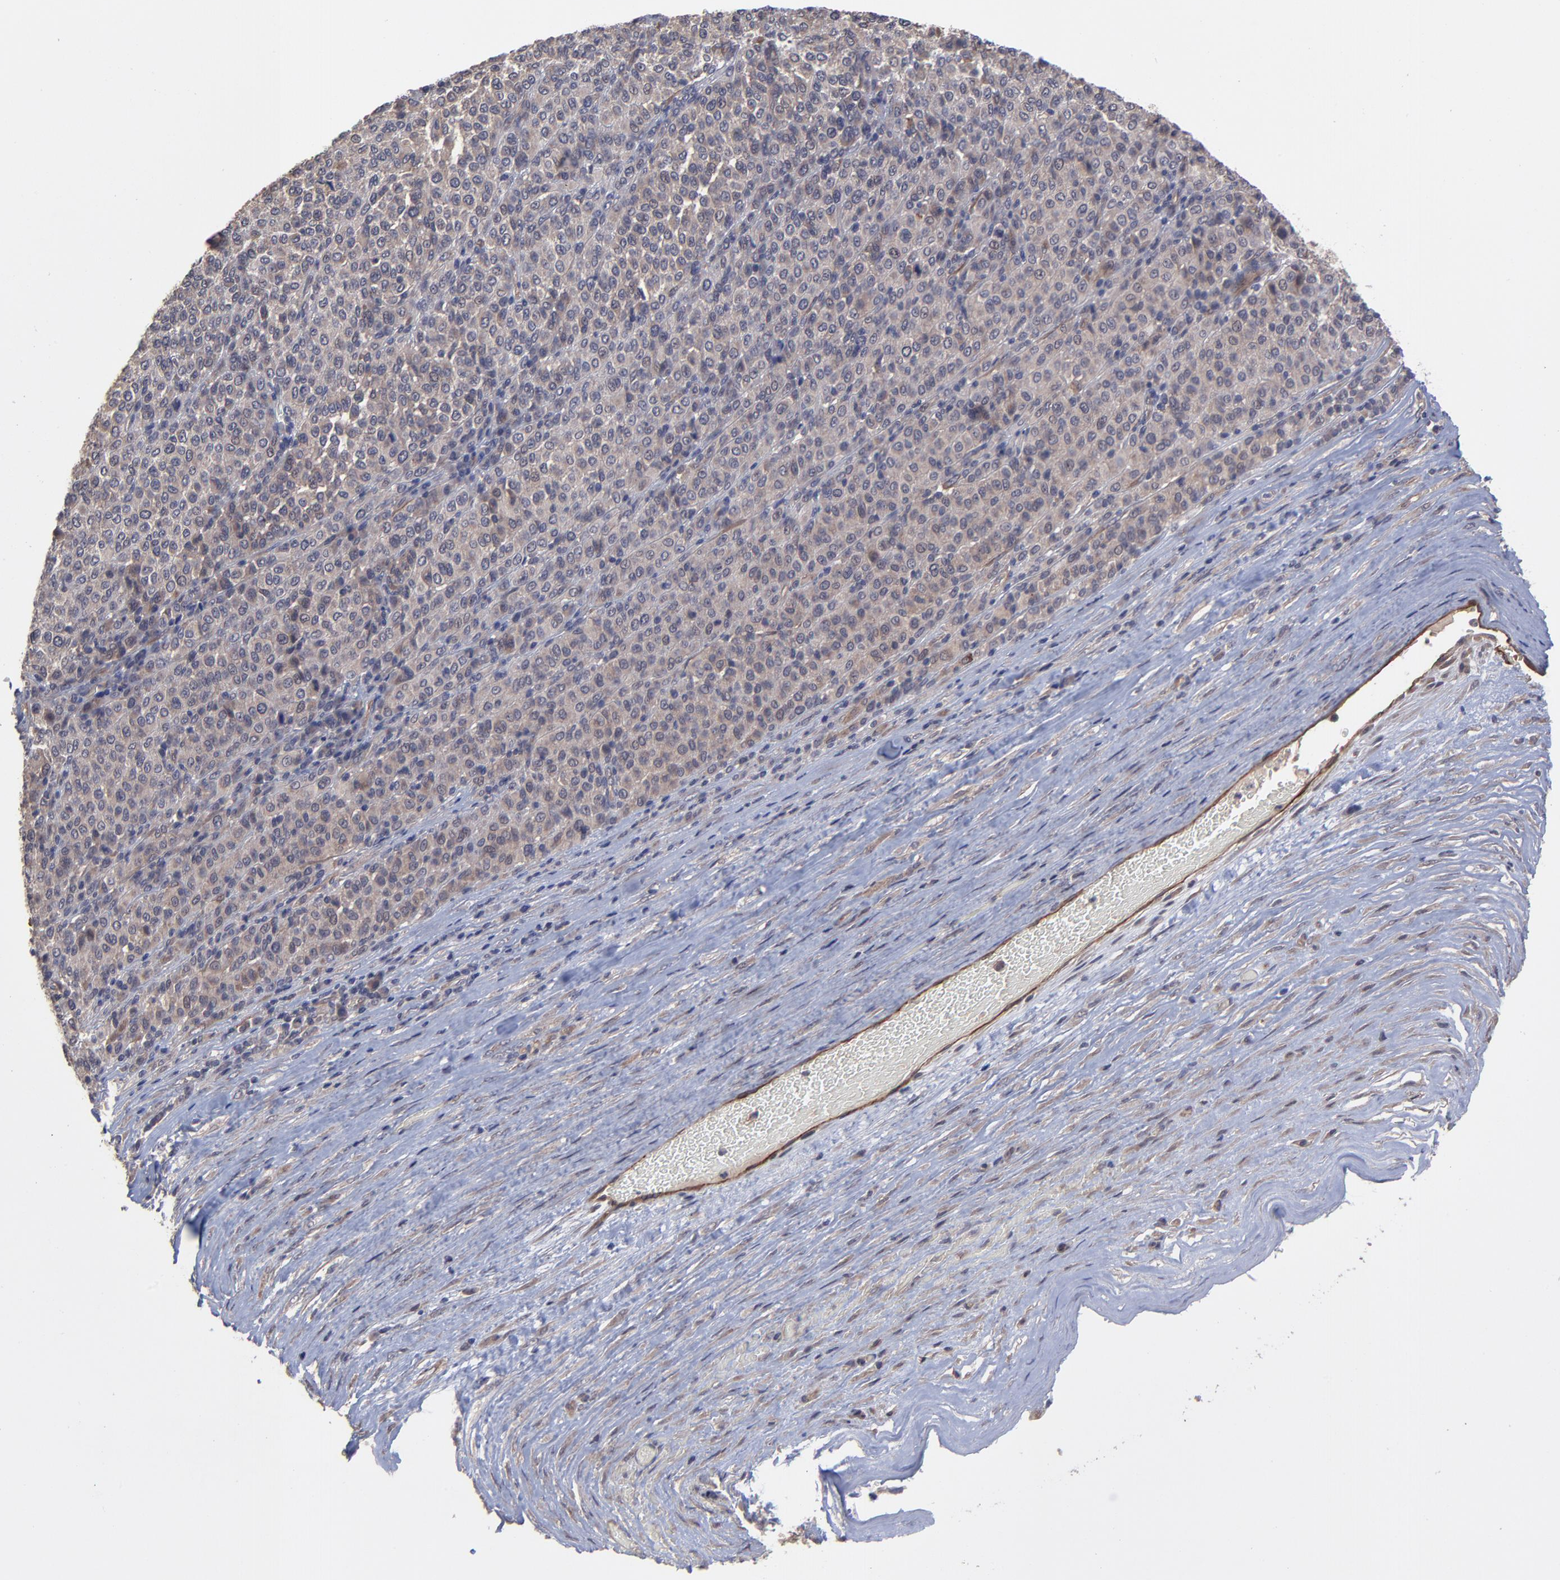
{"staining": {"intensity": "weak", "quantity": "<25%", "location": "cytoplasmic/membranous"}, "tissue": "melanoma", "cell_type": "Tumor cells", "image_type": "cancer", "snomed": [{"axis": "morphology", "description": "Malignant melanoma, Metastatic site"}, {"axis": "topography", "description": "Pancreas"}], "caption": "The image demonstrates no staining of tumor cells in melanoma.", "gene": "ZNF780B", "patient": {"sex": "female", "age": 30}}